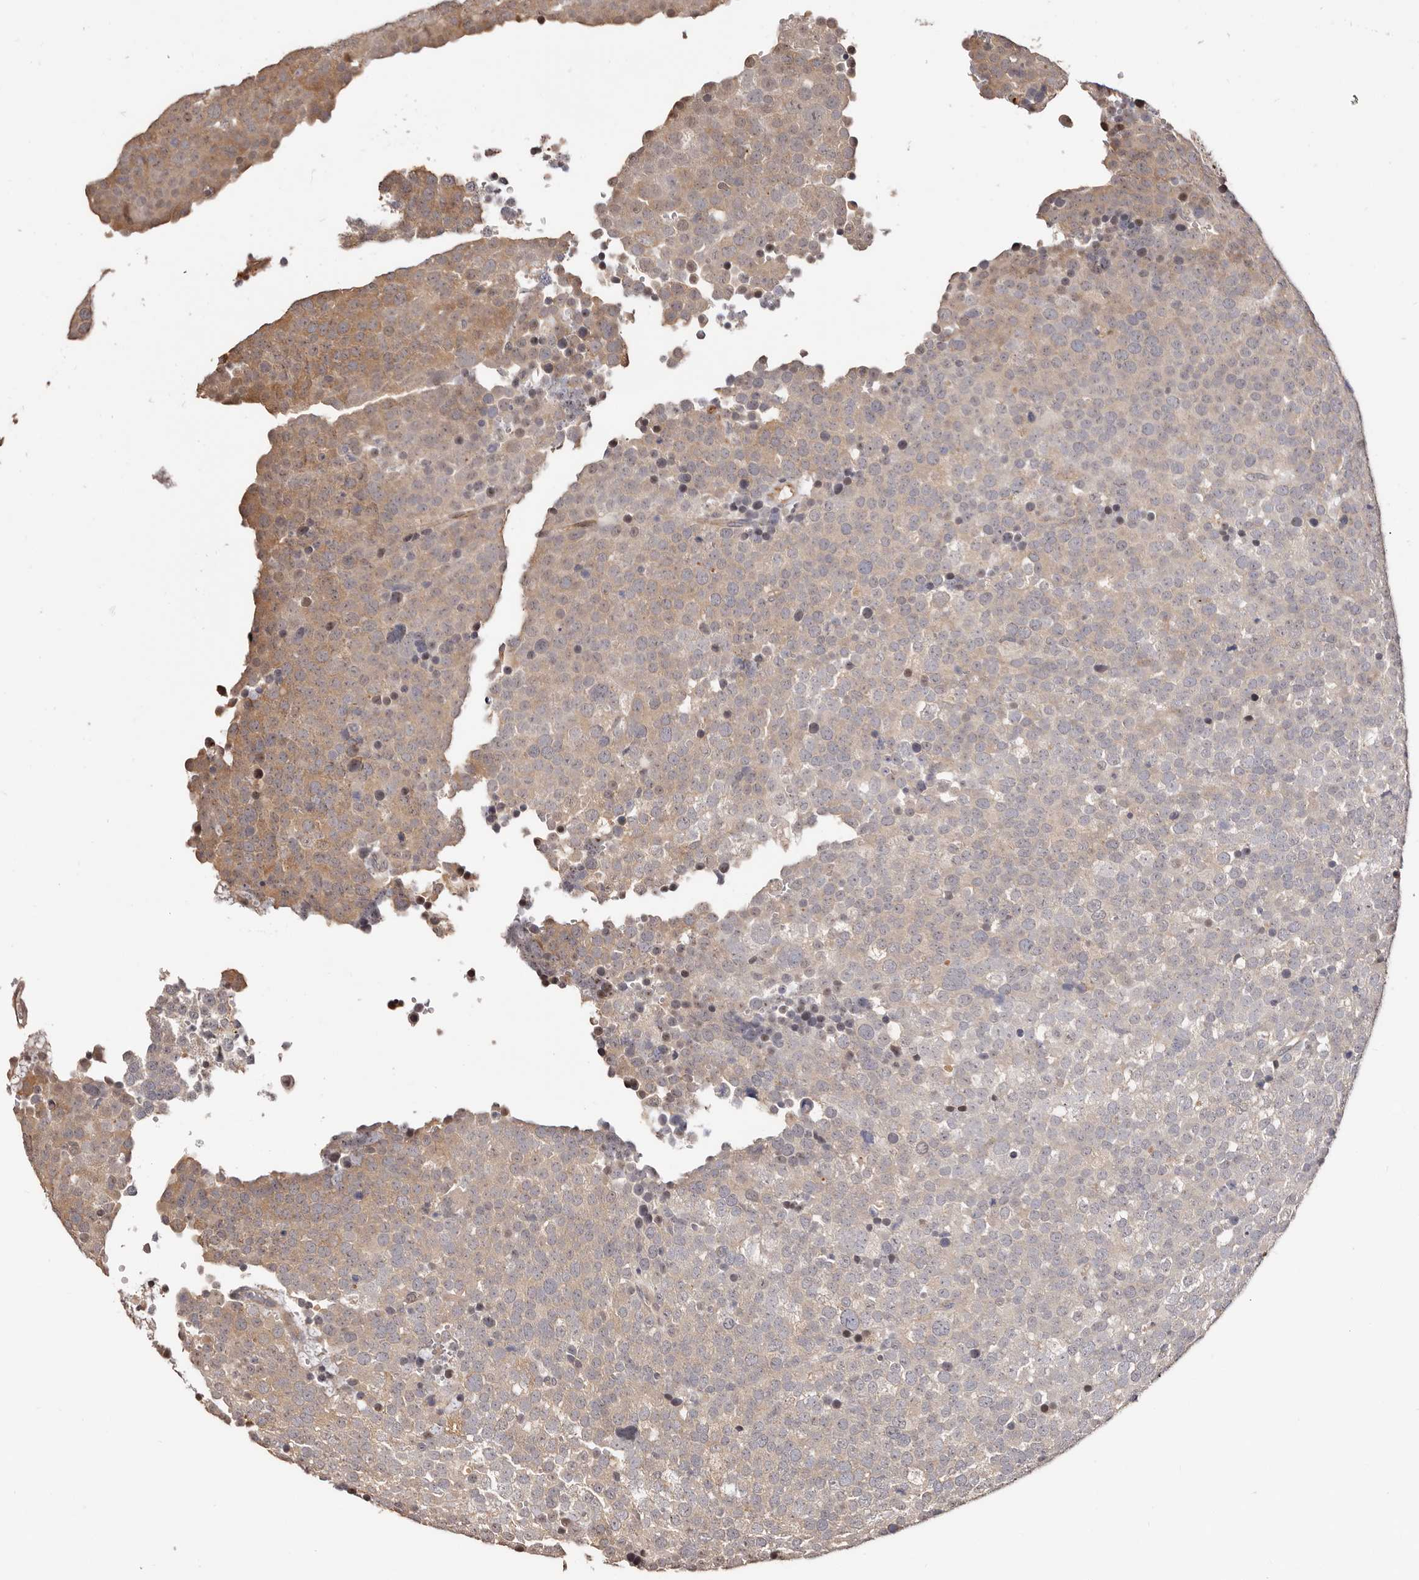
{"staining": {"intensity": "weak", "quantity": "25%-75%", "location": "cytoplasmic/membranous"}, "tissue": "testis cancer", "cell_type": "Tumor cells", "image_type": "cancer", "snomed": [{"axis": "morphology", "description": "Seminoma, NOS"}, {"axis": "topography", "description": "Testis"}], "caption": "Brown immunohistochemical staining in seminoma (testis) displays weak cytoplasmic/membranous positivity in about 25%-75% of tumor cells. (IHC, brightfield microscopy, high magnification).", "gene": "TRIP13", "patient": {"sex": "male", "age": 71}}